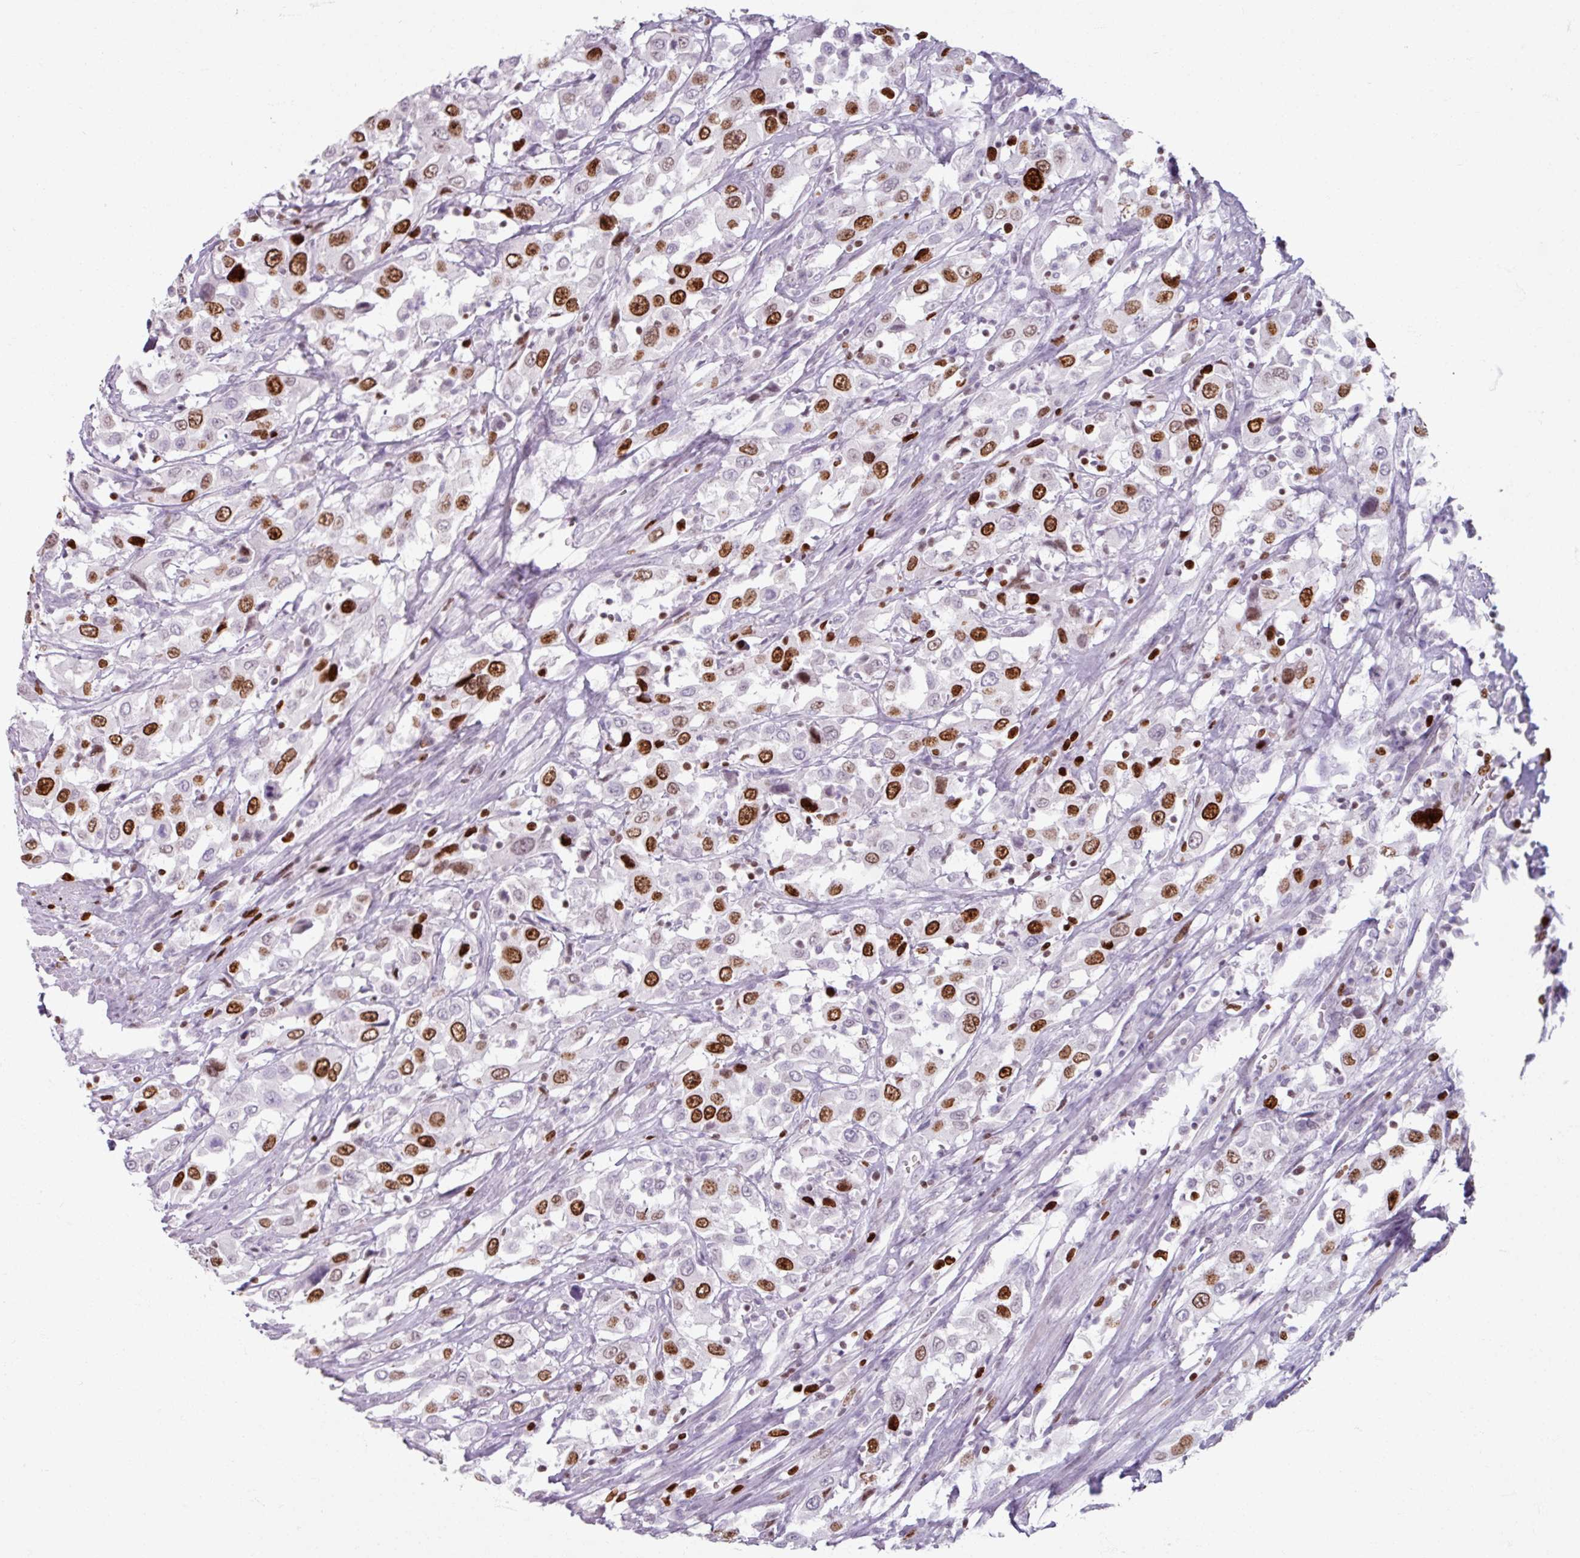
{"staining": {"intensity": "strong", "quantity": "25%-75%", "location": "nuclear"}, "tissue": "urothelial cancer", "cell_type": "Tumor cells", "image_type": "cancer", "snomed": [{"axis": "morphology", "description": "Urothelial carcinoma, High grade"}, {"axis": "topography", "description": "Urinary bladder"}], "caption": "Immunohistochemical staining of high-grade urothelial carcinoma demonstrates high levels of strong nuclear protein staining in approximately 25%-75% of tumor cells.", "gene": "ATAD2", "patient": {"sex": "male", "age": 61}}